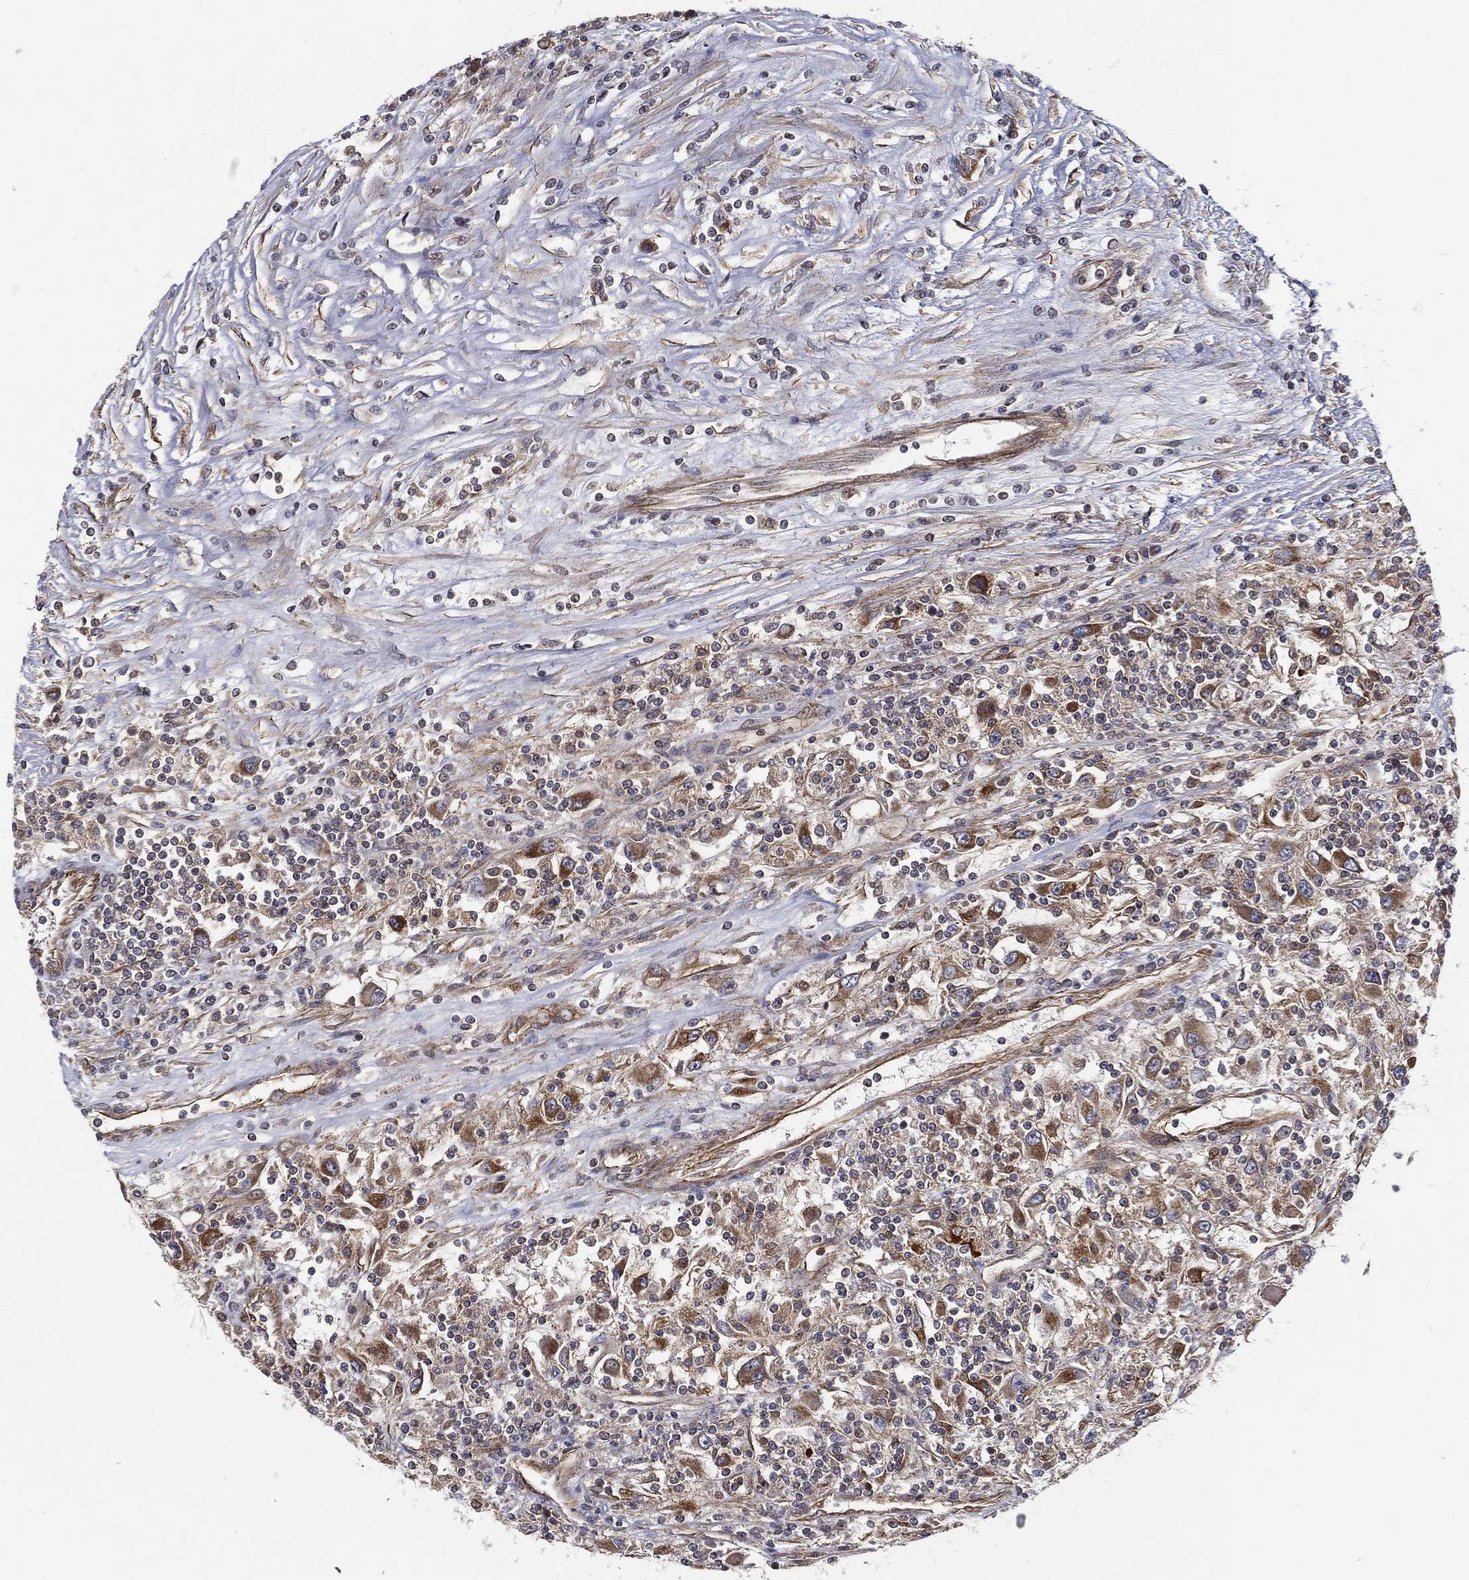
{"staining": {"intensity": "moderate", "quantity": "25%-75%", "location": "cytoplasmic/membranous"}, "tissue": "renal cancer", "cell_type": "Tumor cells", "image_type": "cancer", "snomed": [{"axis": "morphology", "description": "Adenocarcinoma, NOS"}, {"axis": "topography", "description": "Kidney"}], "caption": "A brown stain labels moderate cytoplasmic/membranous staining of a protein in renal cancer tumor cells.", "gene": "UACA", "patient": {"sex": "female", "age": 67}}